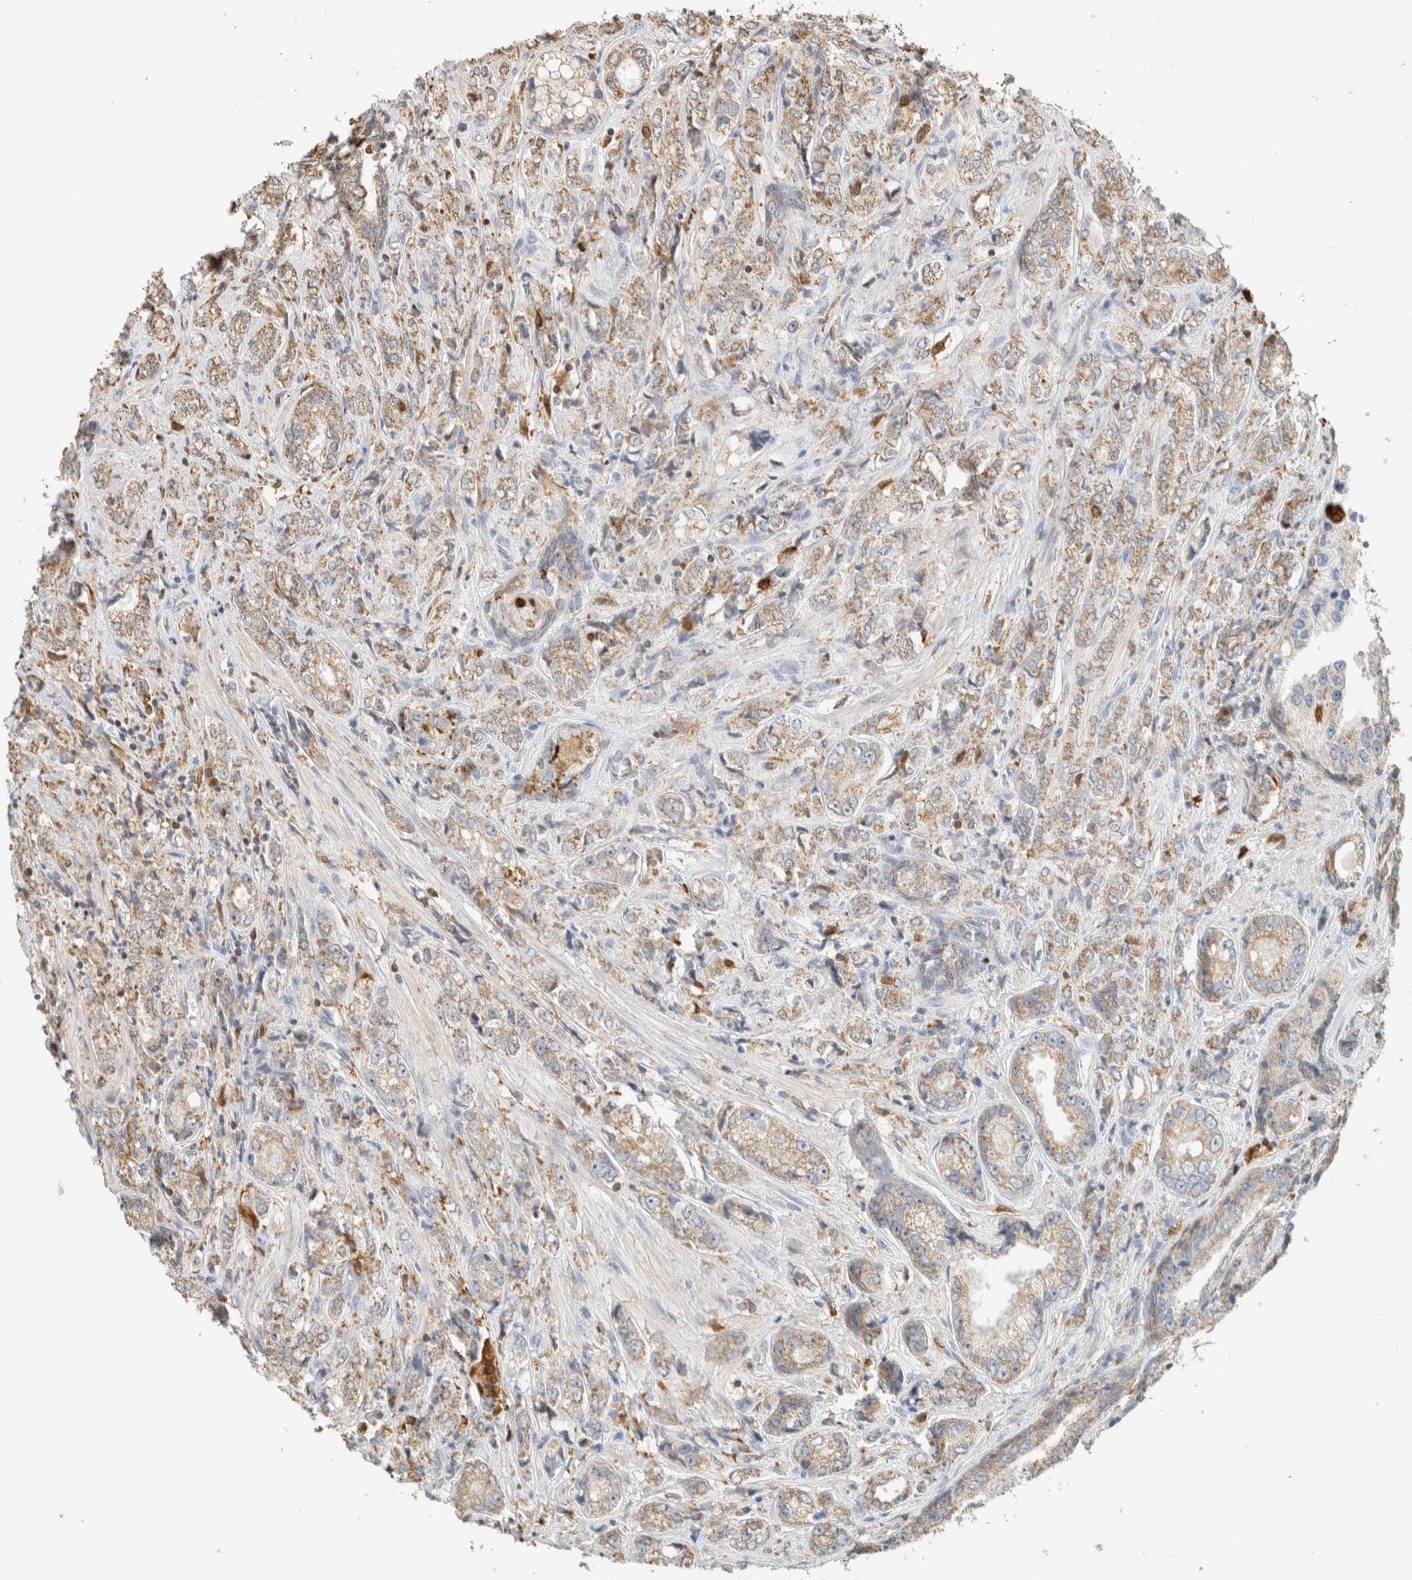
{"staining": {"intensity": "moderate", "quantity": "25%-75%", "location": "cytoplasmic/membranous"}, "tissue": "prostate cancer", "cell_type": "Tumor cells", "image_type": "cancer", "snomed": [{"axis": "morphology", "description": "Adenocarcinoma, High grade"}, {"axis": "topography", "description": "Prostate"}], "caption": "This image reveals immunohistochemistry (IHC) staining of human prostate cancer (adenocarcinoma (high-grade)), with medium moderate cytoplasmic/membranous positivity in approximately 25%-75% of tumor cells.", "gene": "CAPG", "patient": {"sex": "male", "age": 61}}